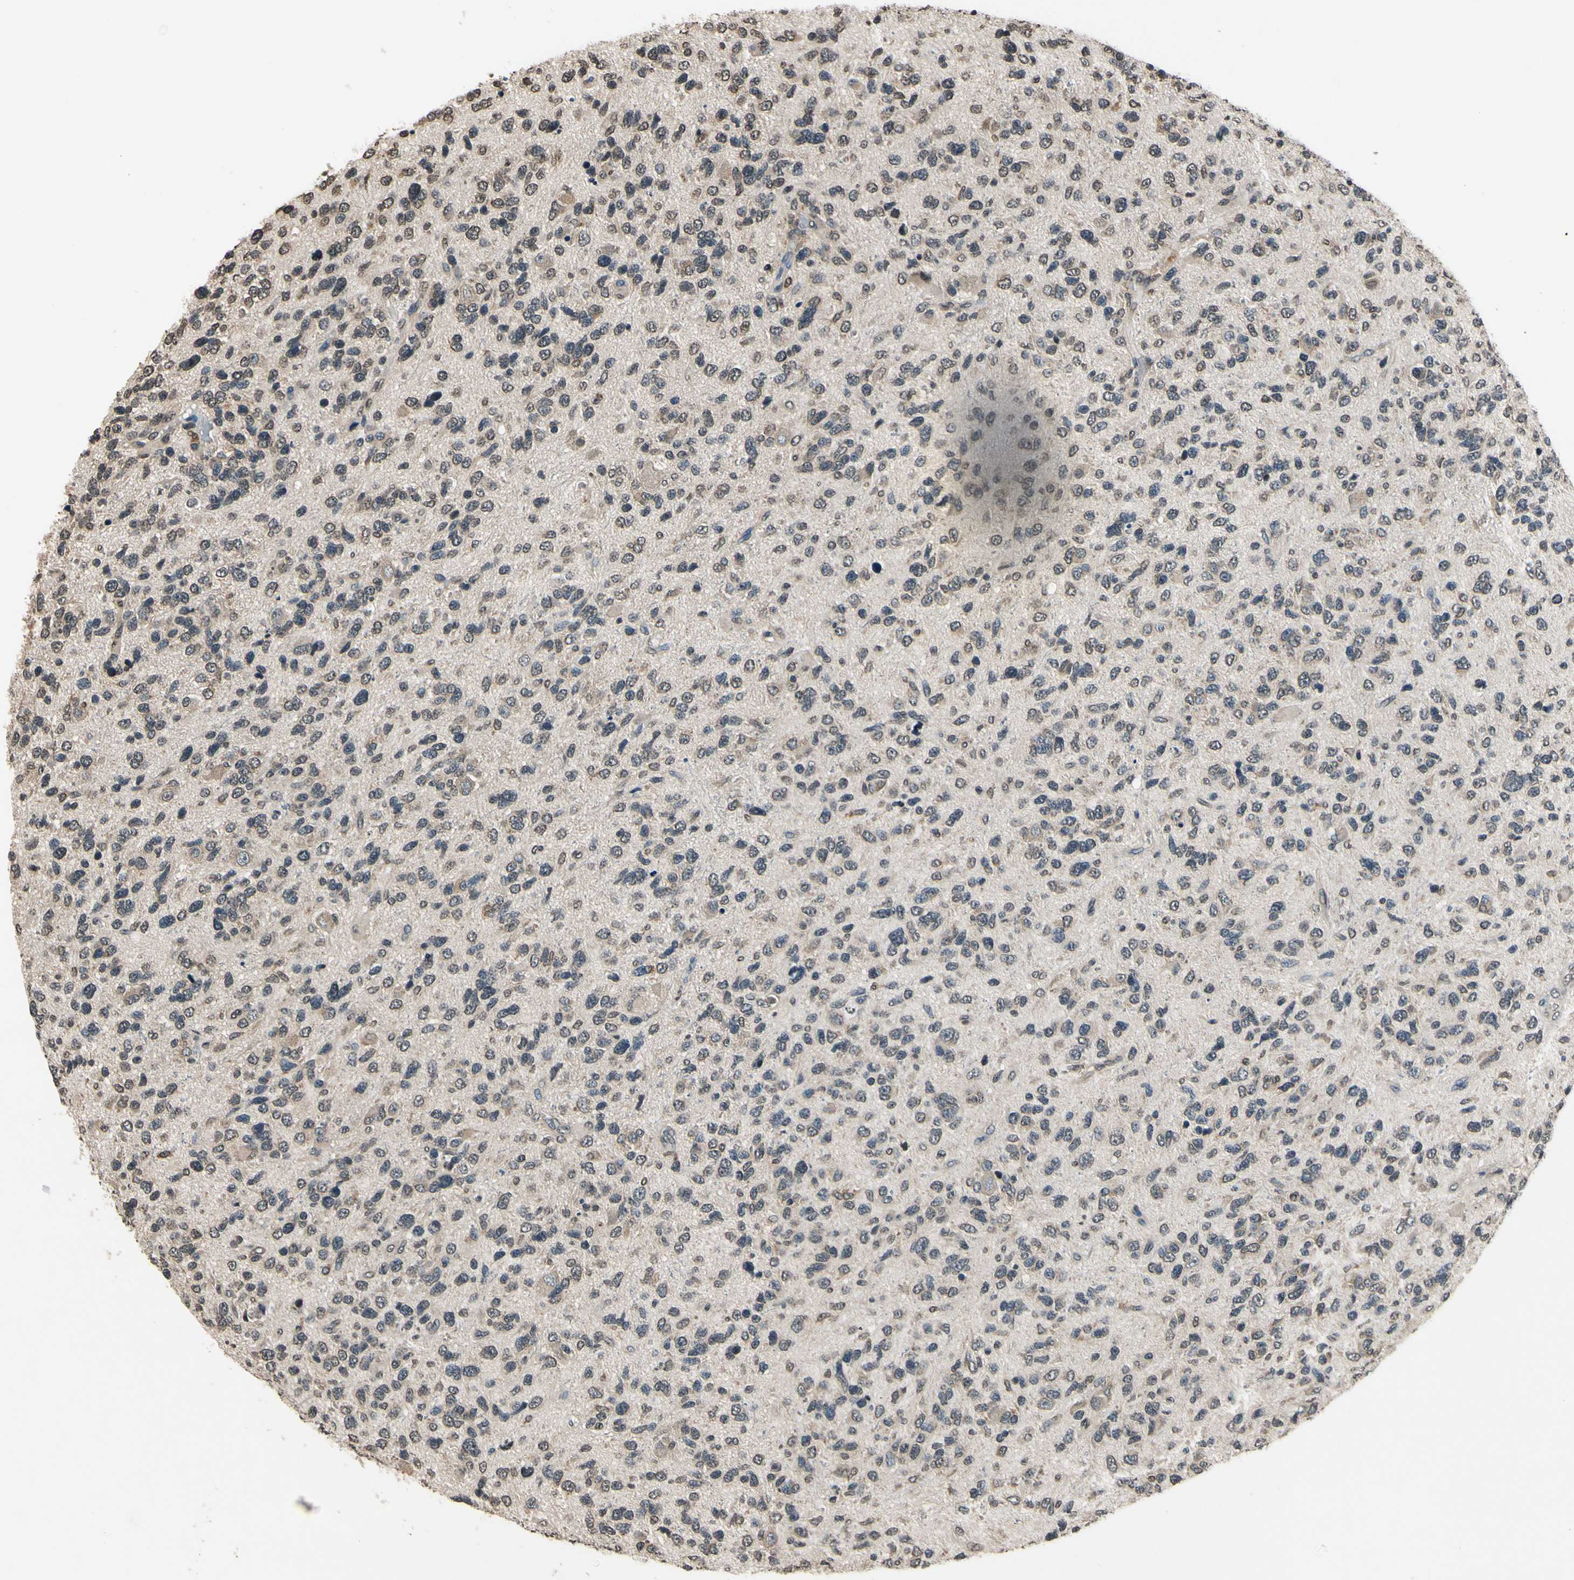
{"staining": {"intensity": "negative", "quantity": "none", "location": "none"}, "tissue": "glioma", "cell_type": "Tumor cells", "image_type": "cancer", "snomed": [{"axis": "morphology", "description": "Glioma, malignant, High grade"}, {"axis": "topography", "description": "Brain"}], "caption": "Image shows no significant protein expression in tumor cells of glioma.", "gene": "GCLC", "patient": {"sex": "female", "age": 58}}